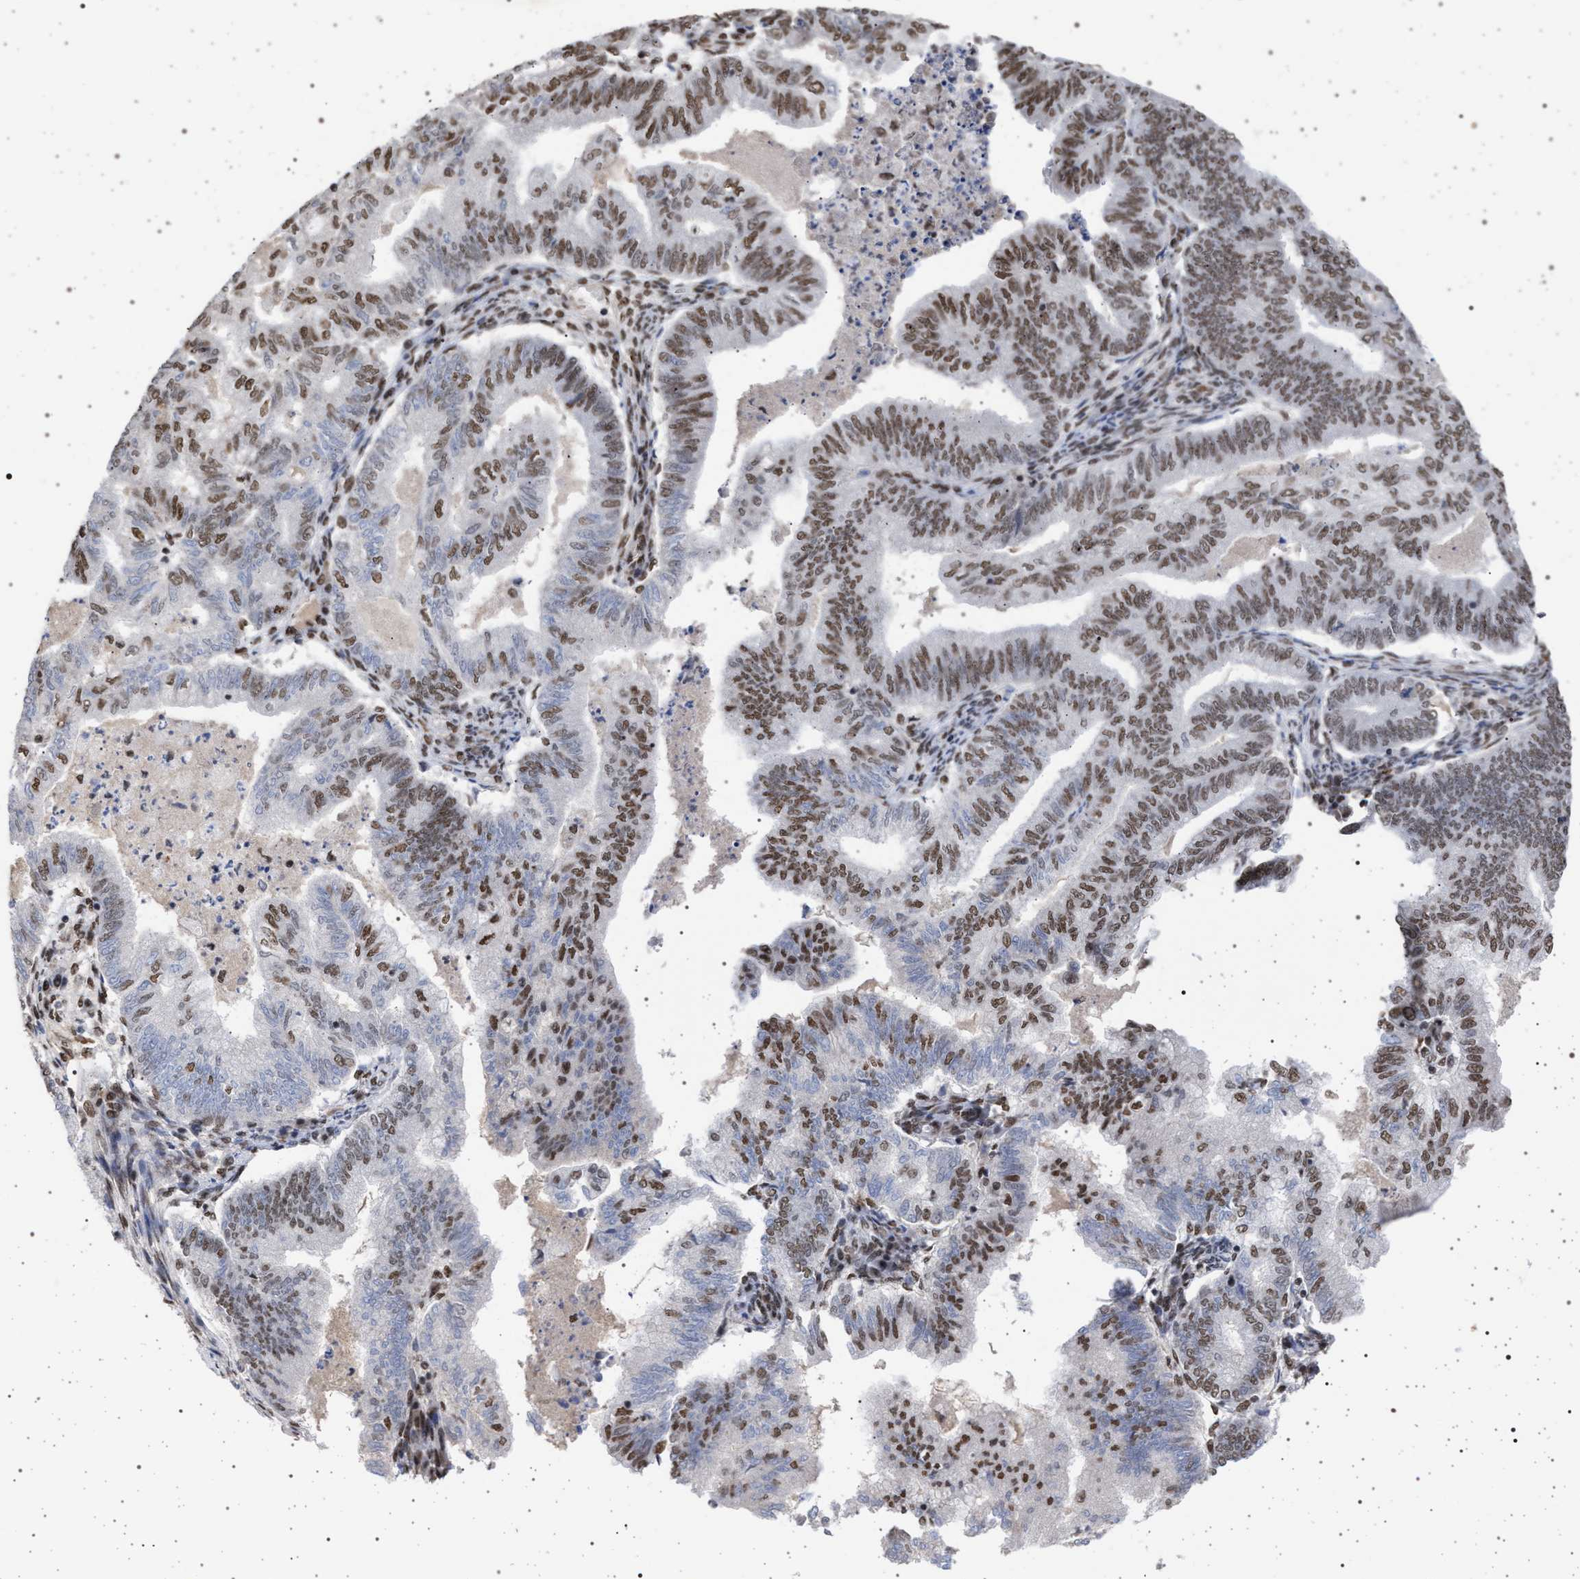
{"staining": {"intensity": "moderate", "quantity": ">75%", "location": "nuclear"}, "tissue": "endometrial cancer", "cell_type": "Tumor cells", "image_type": "cancer", "snomed": [{"axis": "morphology", "description": "Polyp, NOS"}, {"axis": "morphology", "description": "Adenocarcinoma, NOS"}, {"axis": "morphology", "description": "Adenoma, NOS"}, {"axis": "topography", "description": "Endometrium"}], "caption": "Endometrial adenoma stained for a protein (brown) exhibits moderate nuclear positive expression in about >75% of tumor cells.", "gene": "PHF12", "patient": {"sex": "female", "age": 79}}